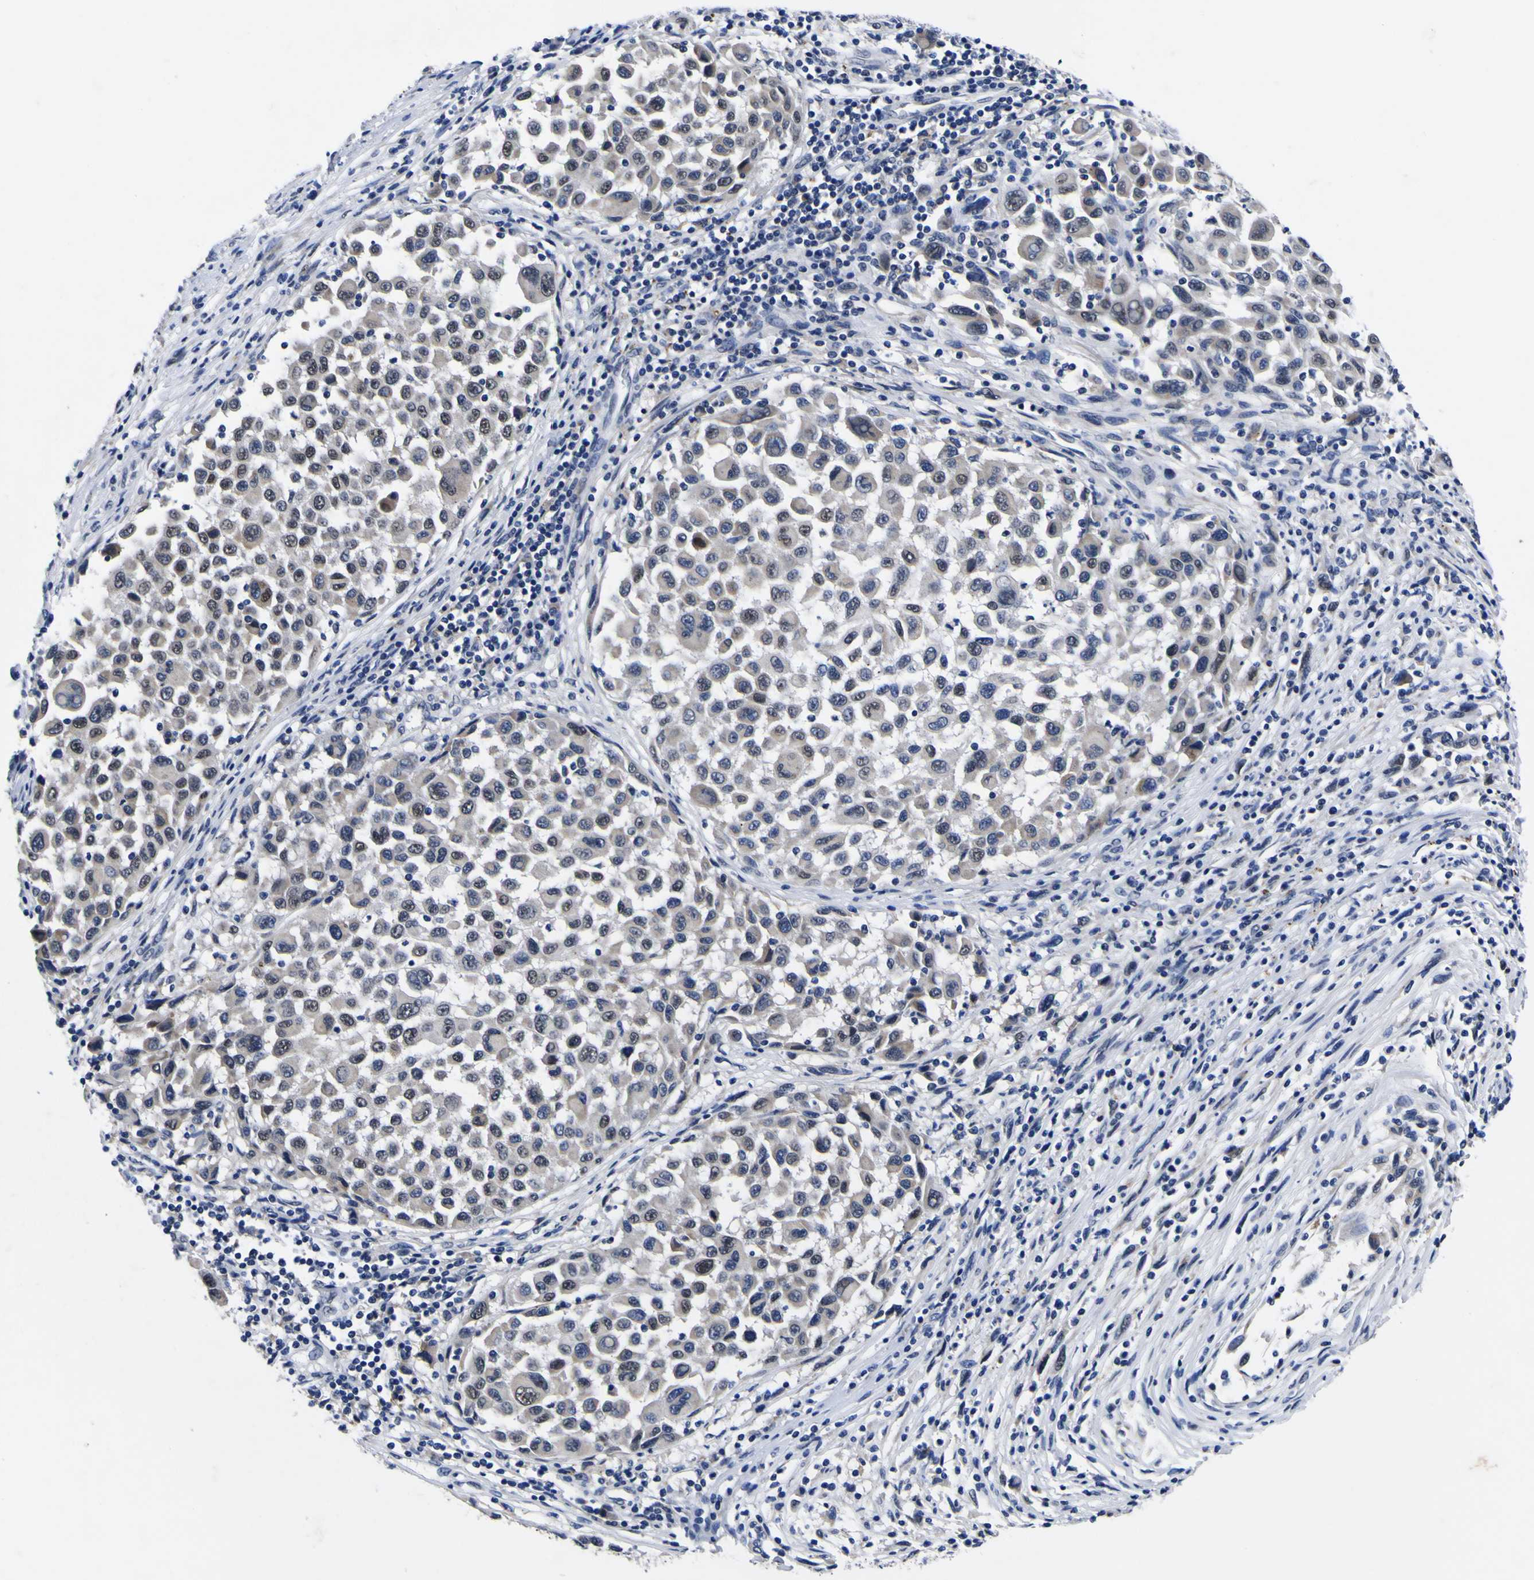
{"staining": {"intensity": "weak", "quantity": "25%-75%", "location": "nuclear"}, "tissue": "melanoma", "cell_type": "Tumor cells", "image_type": "cancer", "snomed": [{"axis": "morphology", "description": "Malignant melanoma, Metastatic site"}, {"axis": "topography", "description": "Lymph node"}], "caption": "Tumor cells display weak nuclear staining in approximately 25%-75% of cells in malignant melanoma (metastatic site).", "gene": "IGFLR1", "patient": {"sex": "male", "age": 61}}